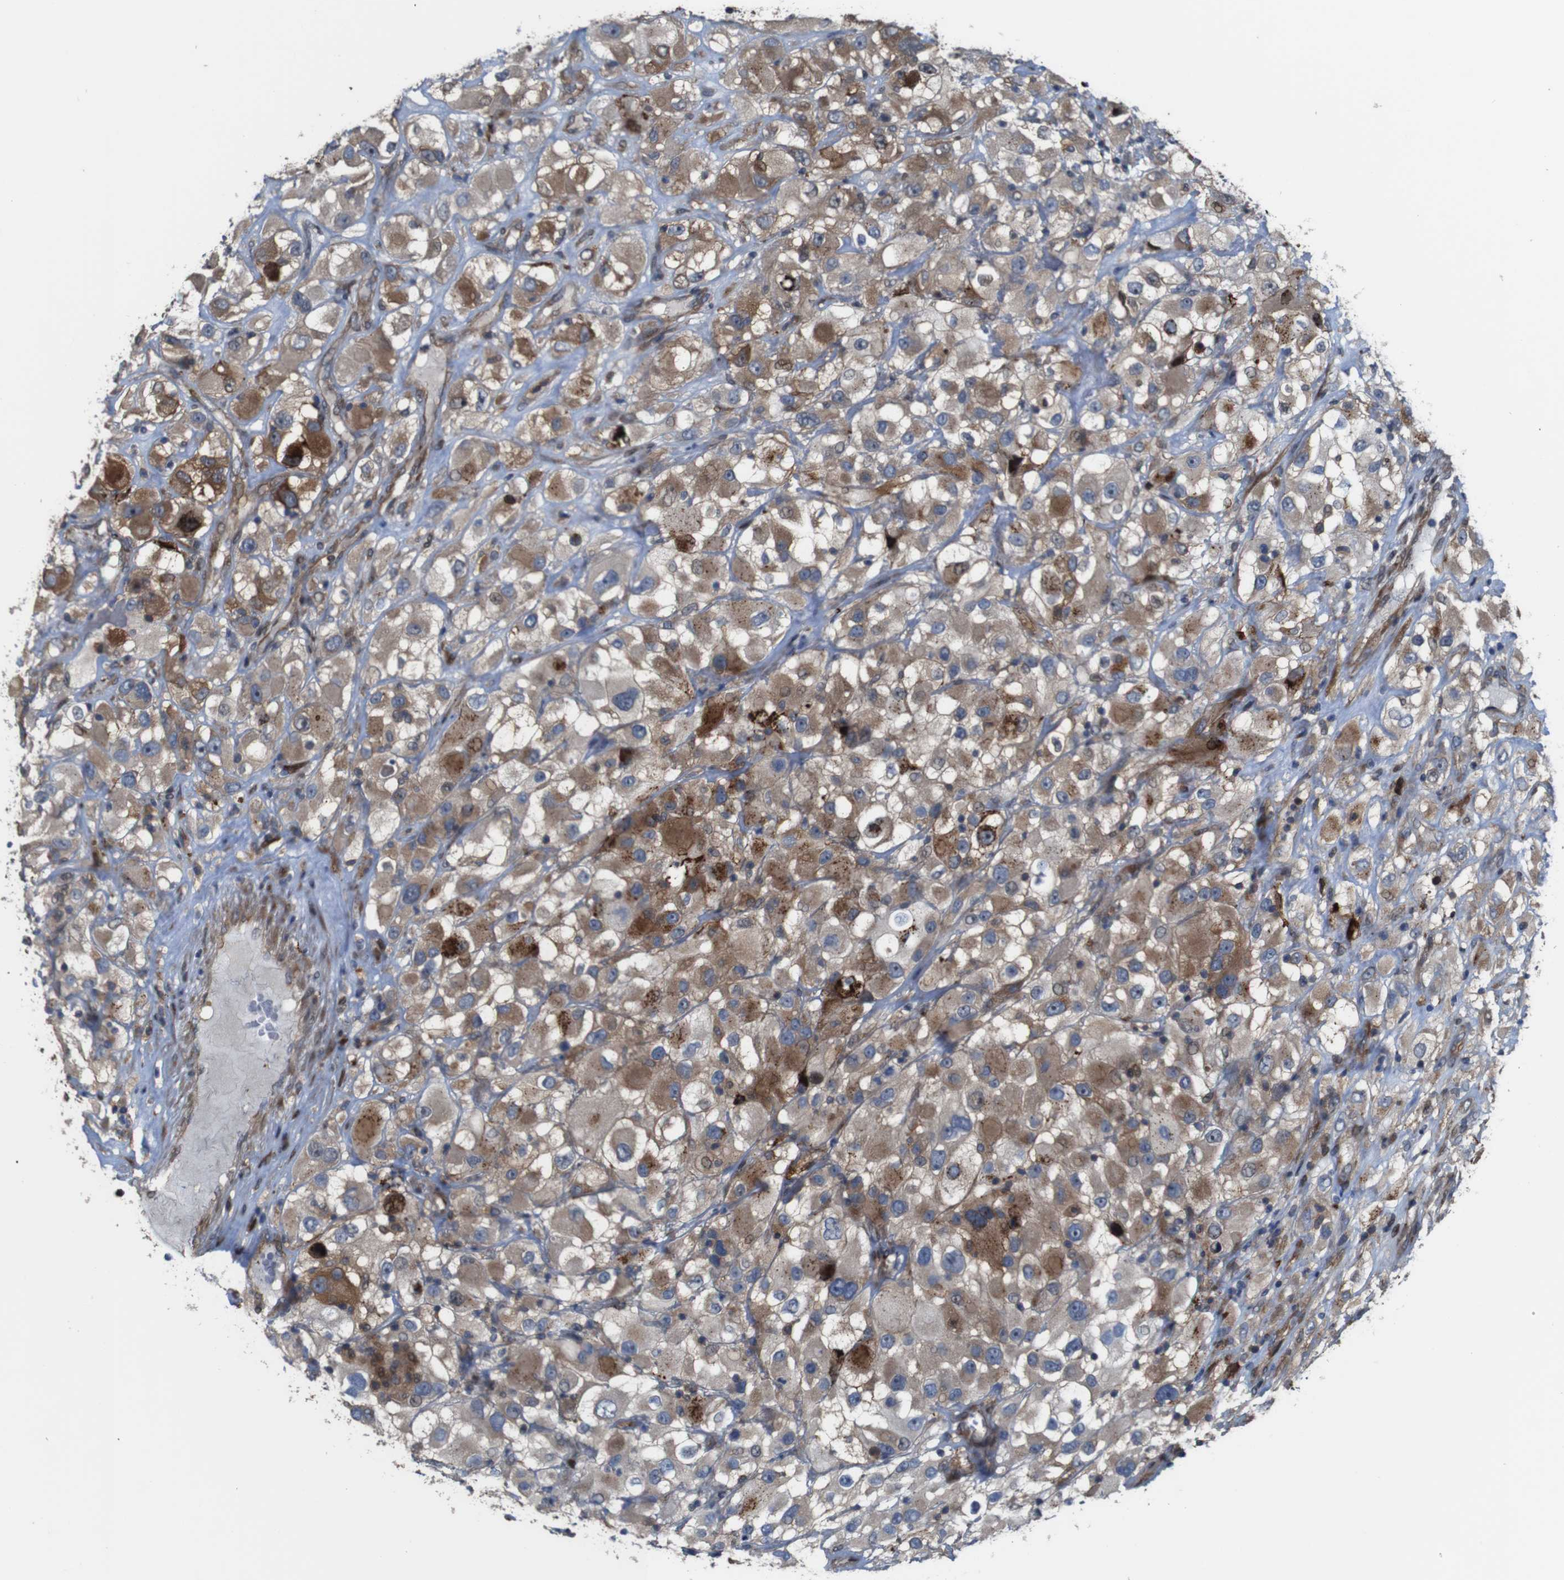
{"staining": {"intensity": "moderate", "quantity": ">75%", "location": "cytoplasmic/membranous"}, "tissue": "renal cancer", "cell_type": "Tumor cells", "image_type": "cancer", "snomed": [{"axis": "morphology", "description": "Adenocarcinoma, NOS"}, {"axis": "topography", "description": "Kidney"}], "caption": "A brown stain highlights moderate cytoplasmic/membranous expression of a protein in renal cancer tumor cells.", "gene": "PCOLCE2", "patient": {"sex": "female", "age": 52}}